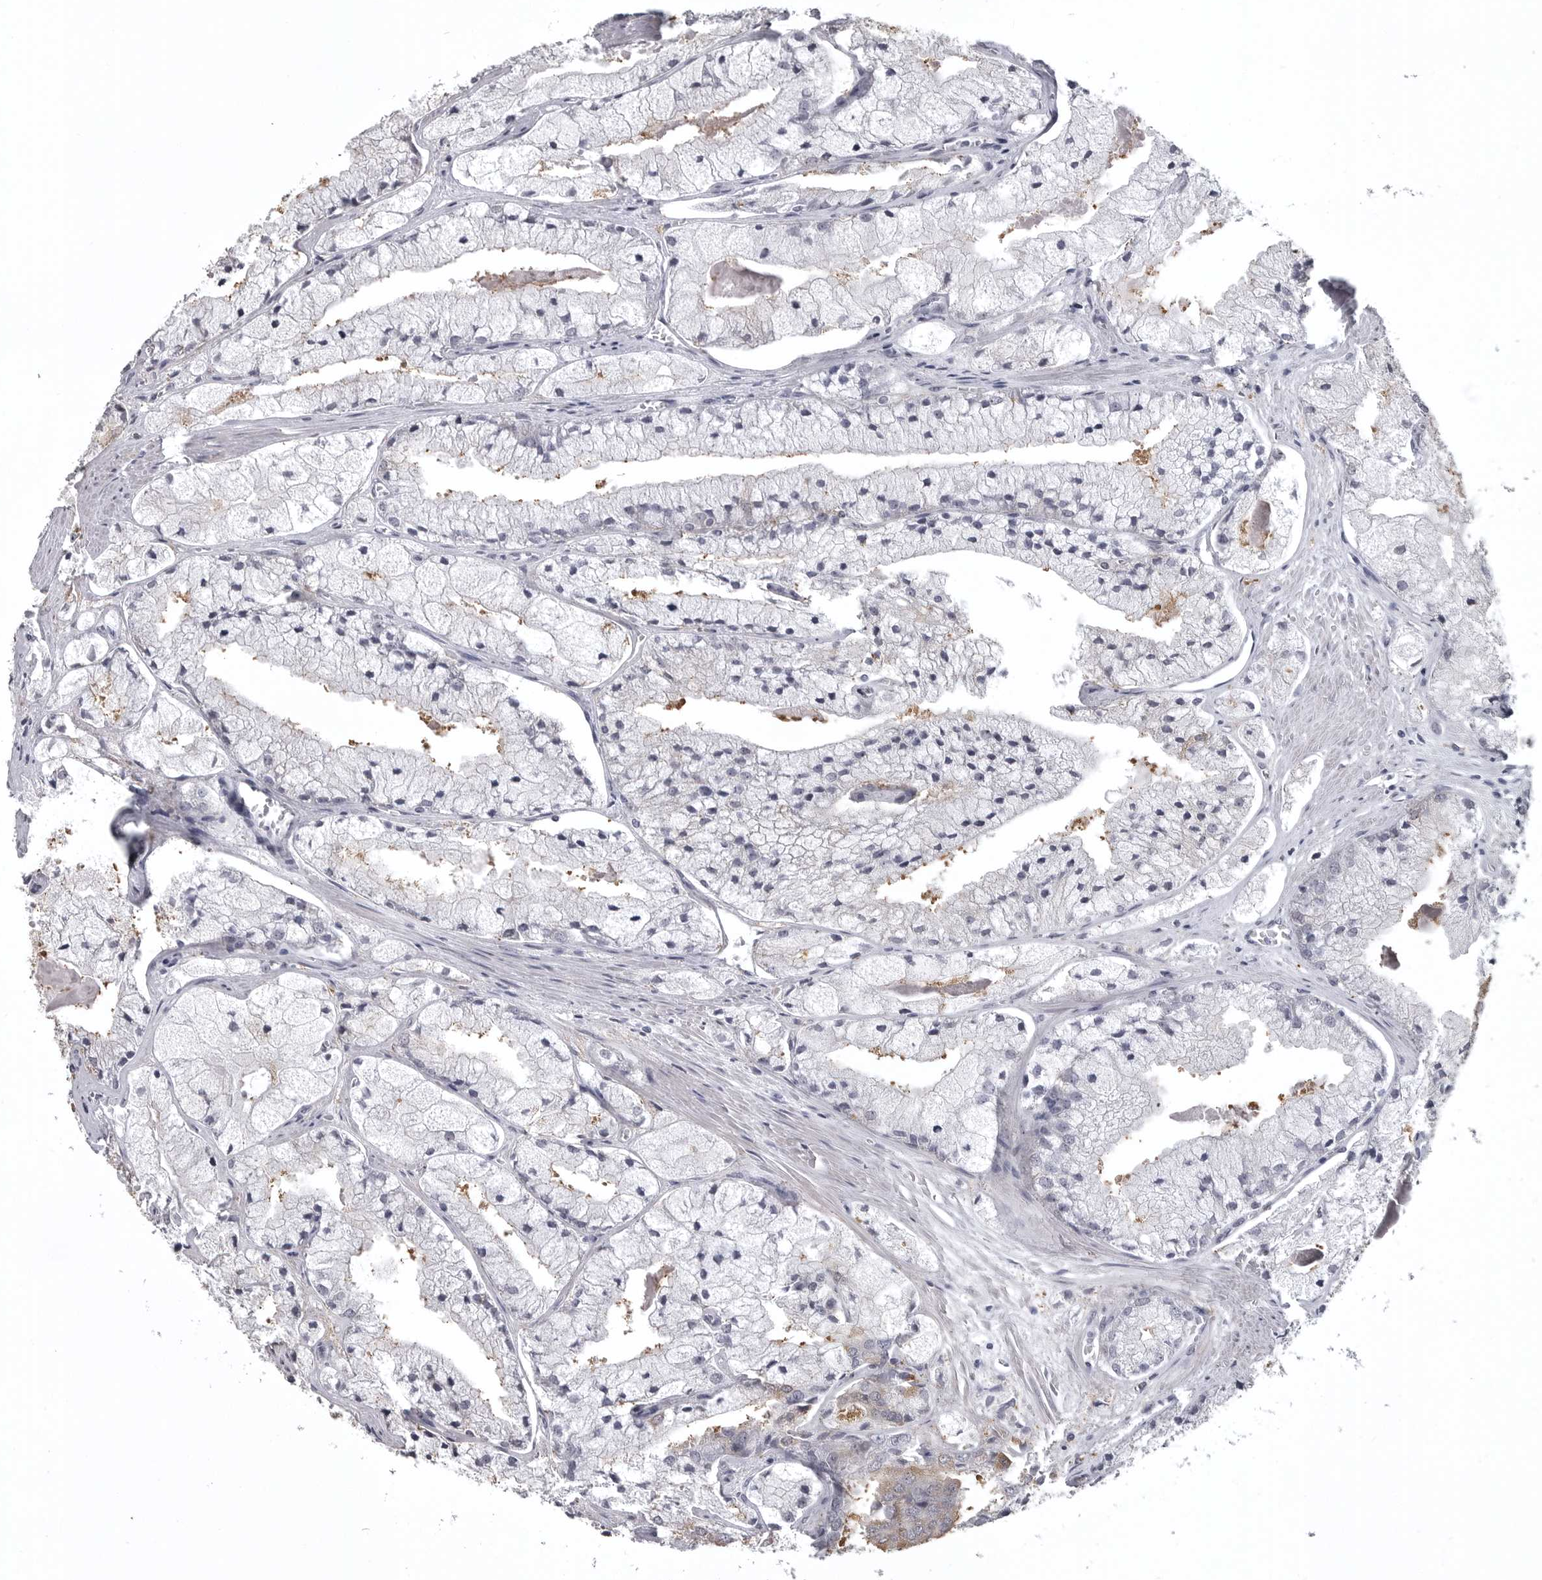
{"staining": {"intensity": "negative", "quantity": "none", "location": "none"}, "tissue": "prostate cancer", "cell_type": "Tumor cells", "image_type": "cancer", "snomed": [{"axis": "morphology", "description": "Adenocarcinoma, High grade"}, {"axis": "topography", "description": "Prostate"}], "caption": "Prostate cancer was stained to show a protein in brown. There is no significant positivity in tumor cells.", "gene": "SNX16", "patient": {"sex": "male", "age": 50}}